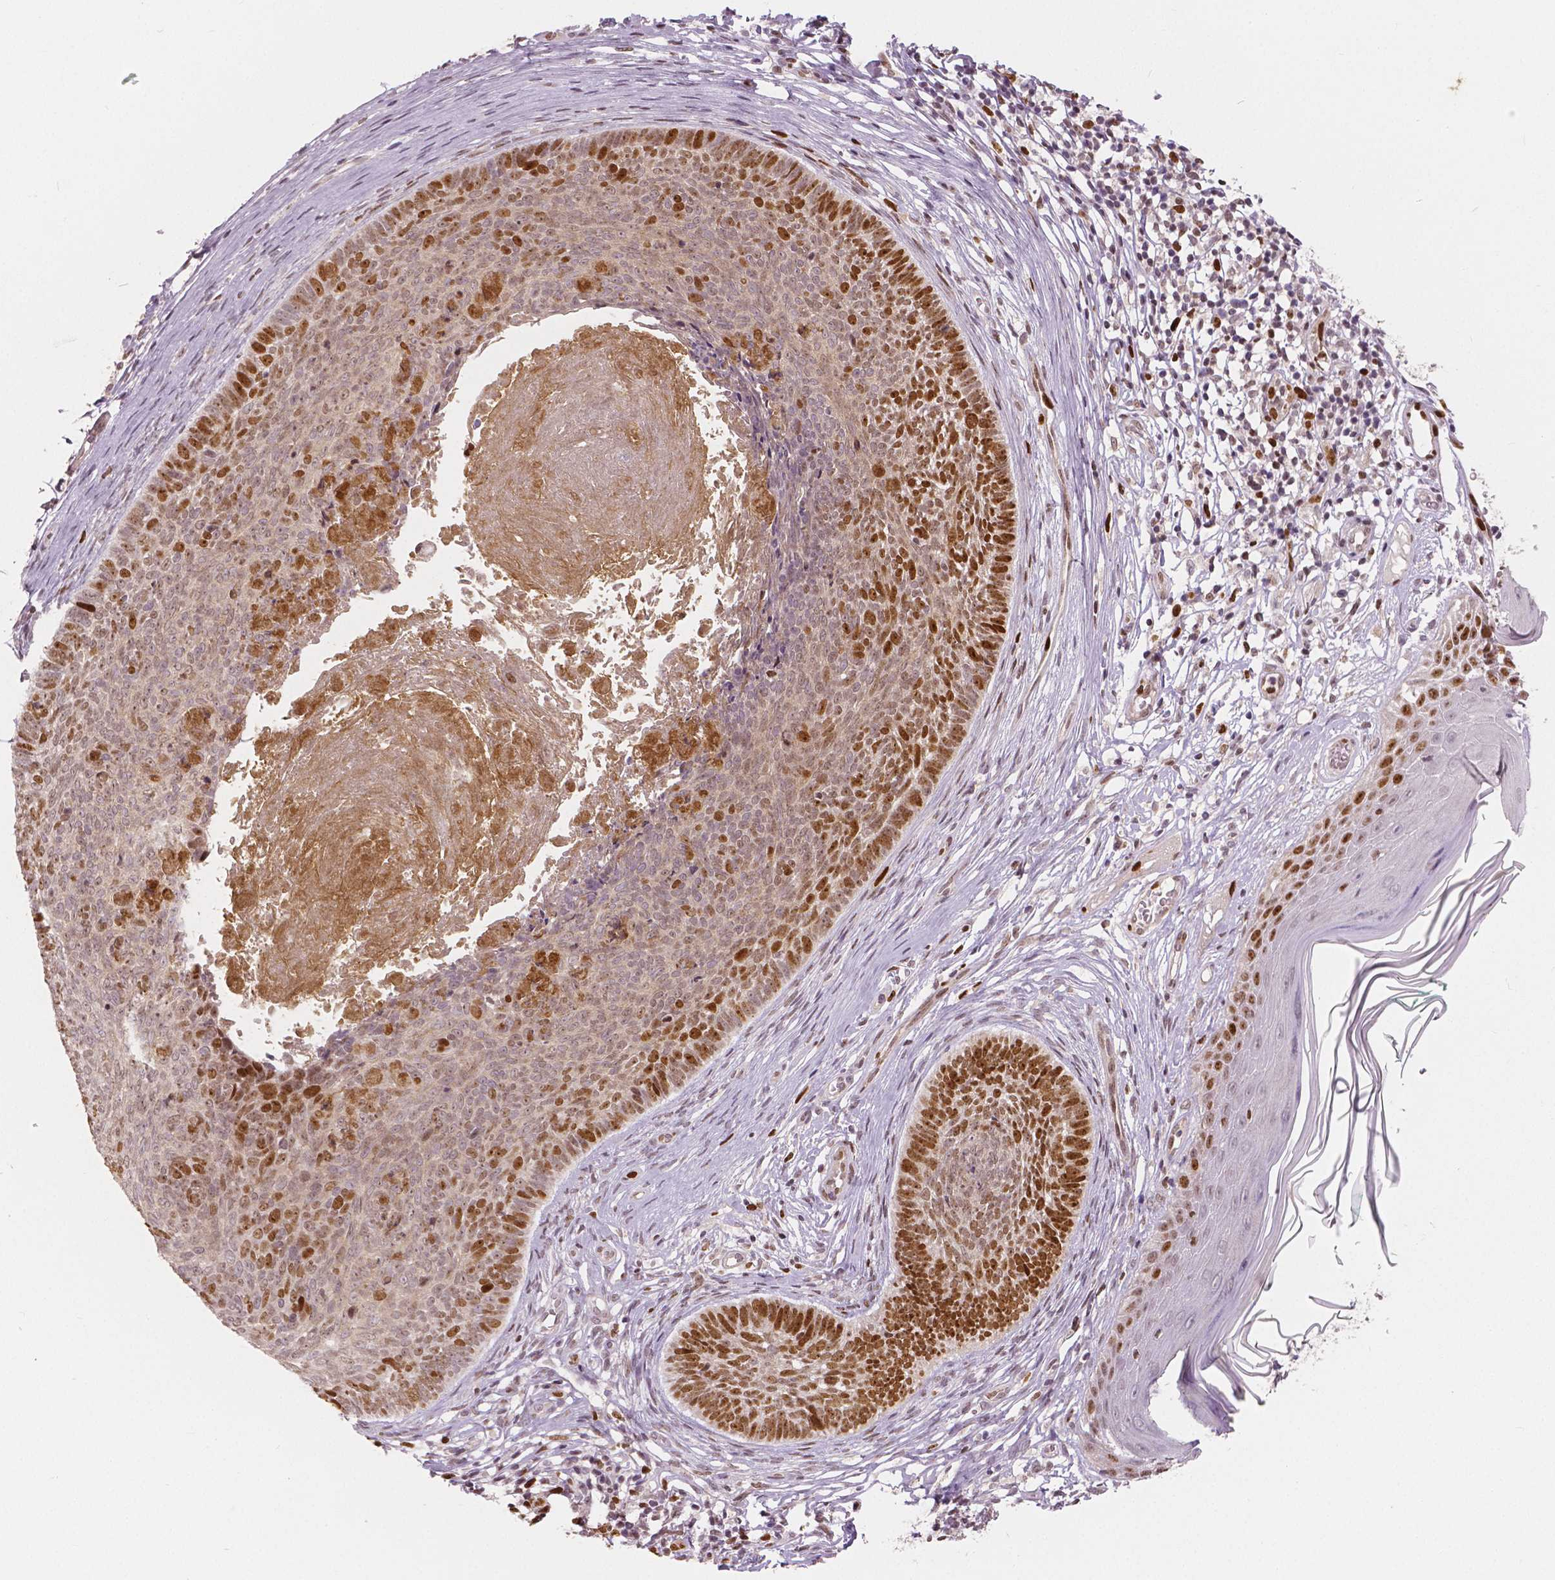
{"staining": {"intensity": "moderate", "quantity": "25%-75%", "location": "nuclear"}, "tissue": "skin cancer", "cell_type": "Tumor cells", "image_type": "cancer", "snomed": [{"axis": "morphology", "description": "Basal cell carcinoma"}, {"axis": "topography", "description": "Skin"}], "caption": "Immunohistochemistry (IHC) histopathology image of neoplastic tissue: skin basal cell carcinoma stained using immunohistochemistry reveals medium levels of moderate protein expression localized specifically in the nuclear of tumor cells, appearing as a nuclear brown color.", "gene": "NSD2", "patient": {"sex": "male", "age": 85}}